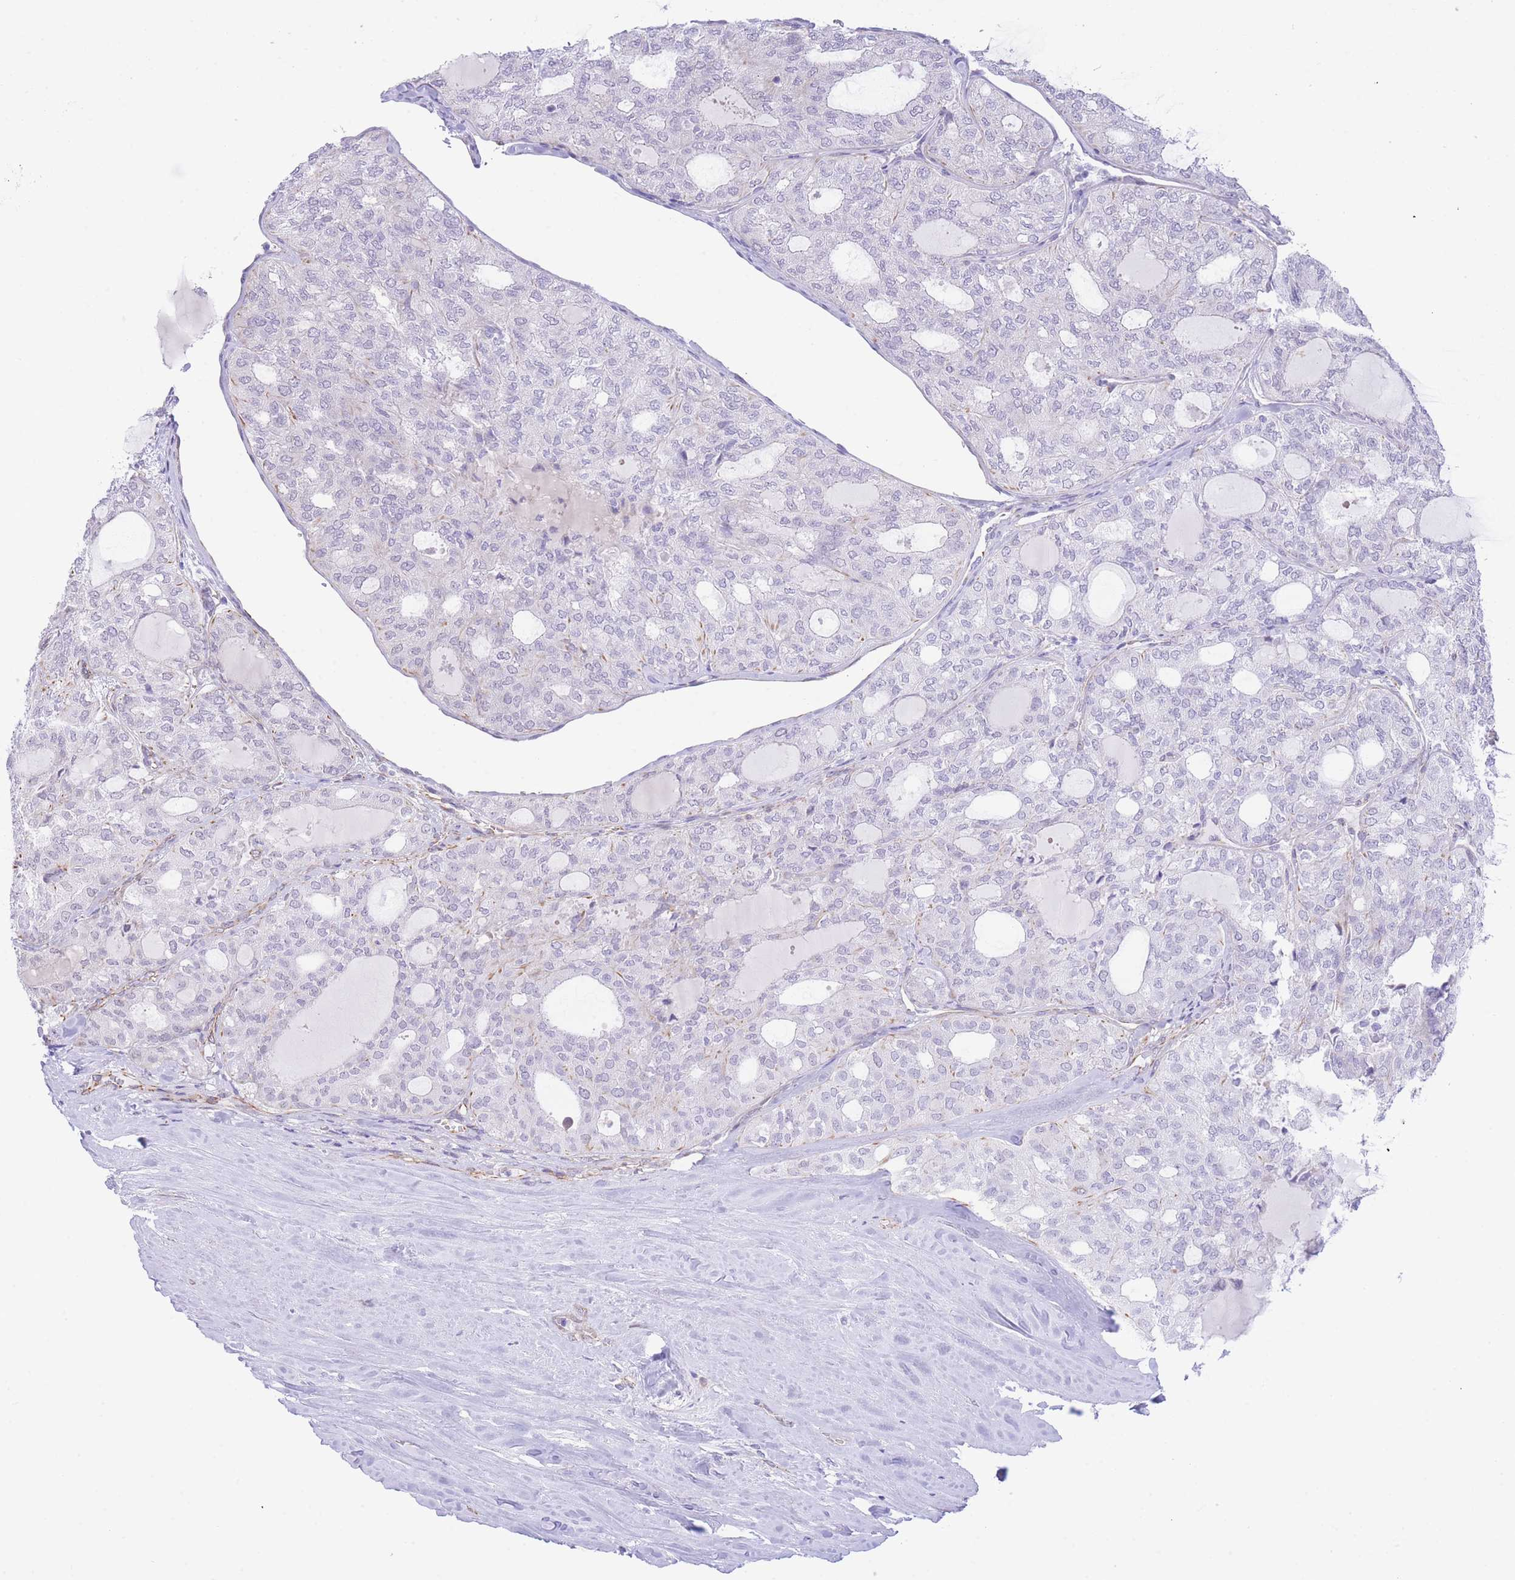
{"staining": {"intensity": "negative", "quantity": "none", "location": "none"}, "tissue": "thyroid cancer", "cell_type": "Tumor cells", "image_type": "cancer", "snomed": [{"axis": "morphology", "description": "Follicular adenoma carcinoma, NOS"}, {"axis": "topography", "description": "Thyroid gland"}], "caption": "IHC of thyroid cancer (follicular adenoma carcinoma) shows no positivity in tumor cells.", "gene": "PSG8", "patient": {"sex": "male", "age": 75}}